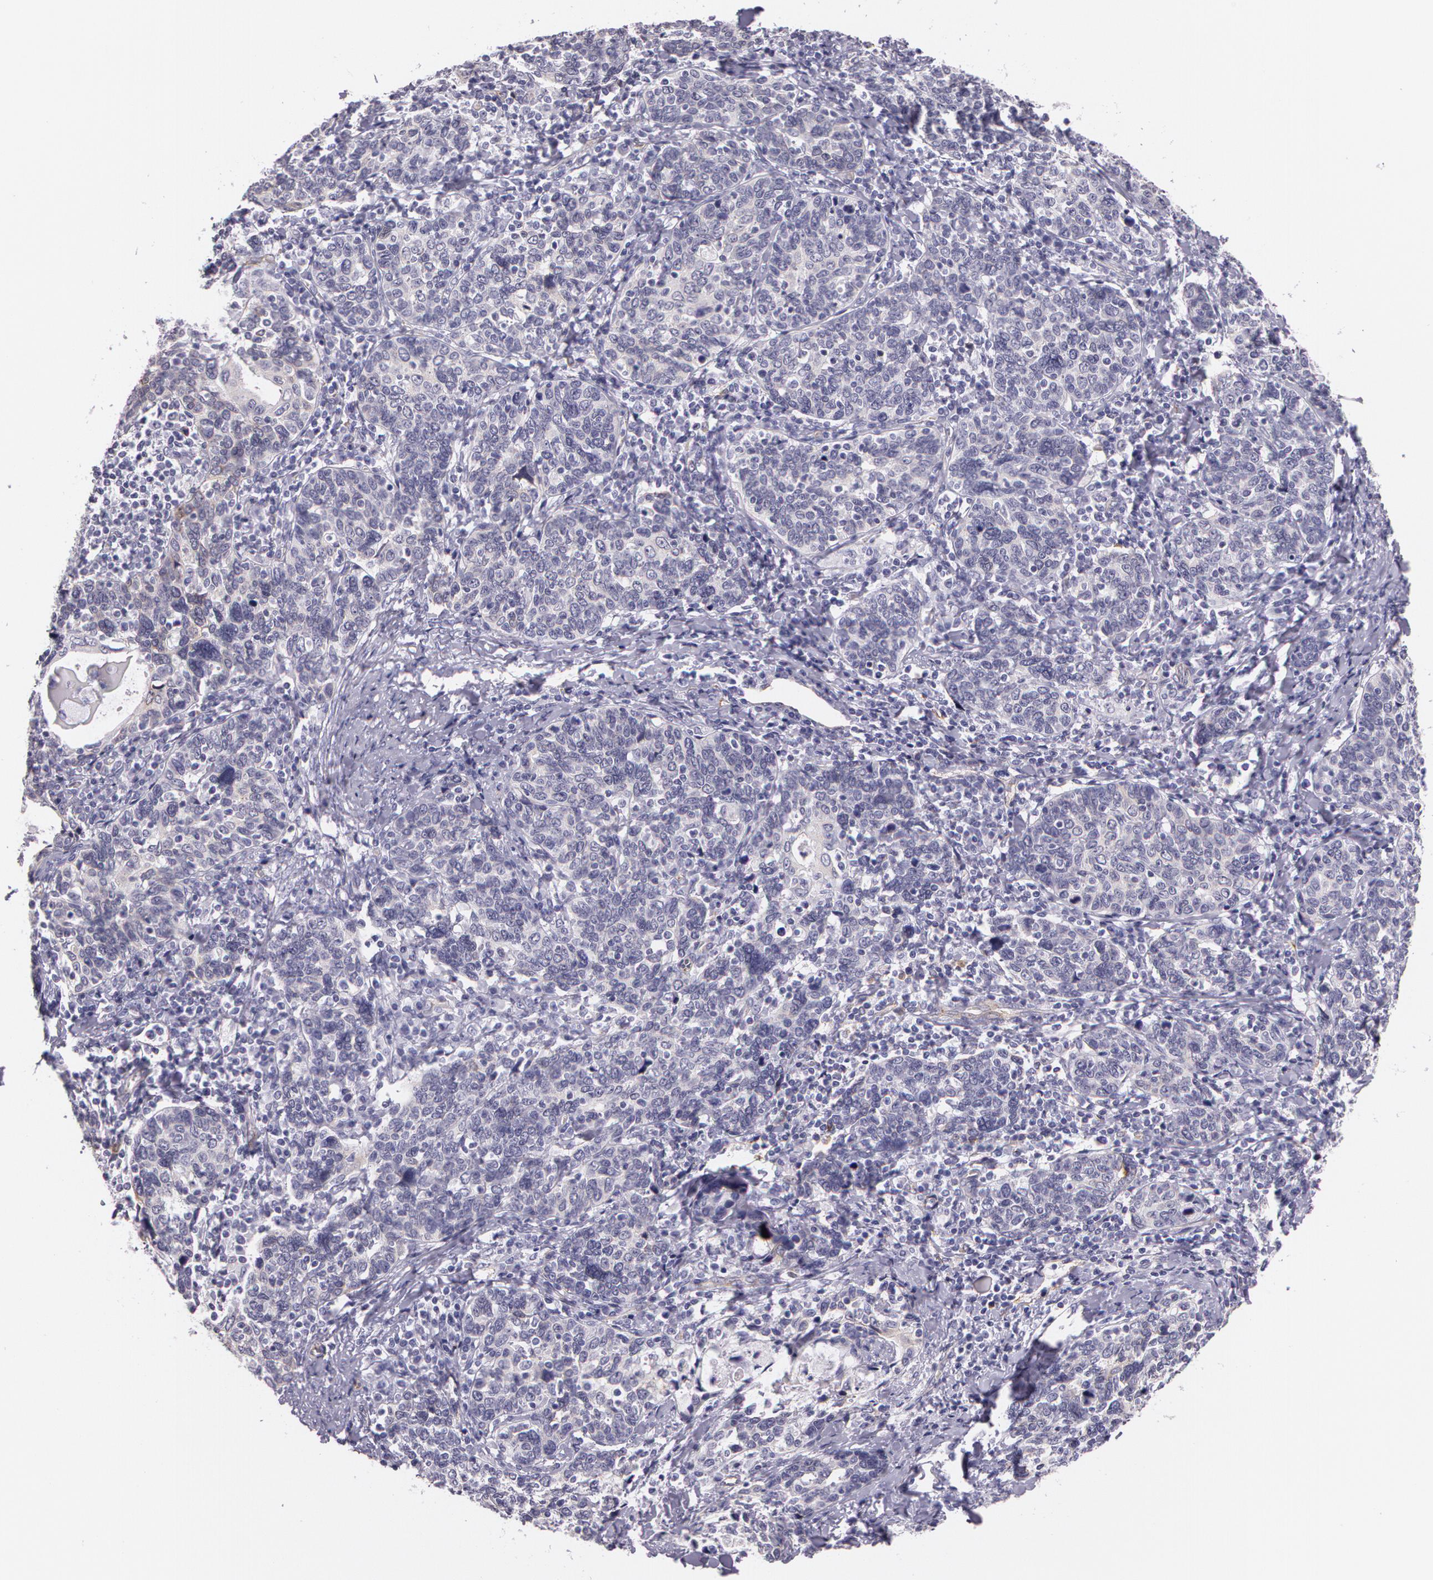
{"staining": {"intensity": "weak", "quantity": "<25%", "location": "cytoplasmic/membranous"}, "tissue": "cervical cancer", "cell_type": "Tumor cells", "image_type": "cancer", "snomed": [{"axis": "morphology", "description": "Squamous cell carcinoma, NOS"}, {"axis": "topography", "description": "Cervix"}], "caption": "DAB (3,3'-diaminobenzidine) immunohistochemical staining of human cervical cancer shows no significant staining in tumor cells.", "gene": "APP", "patient": {"sex": "female", "age": 41}}